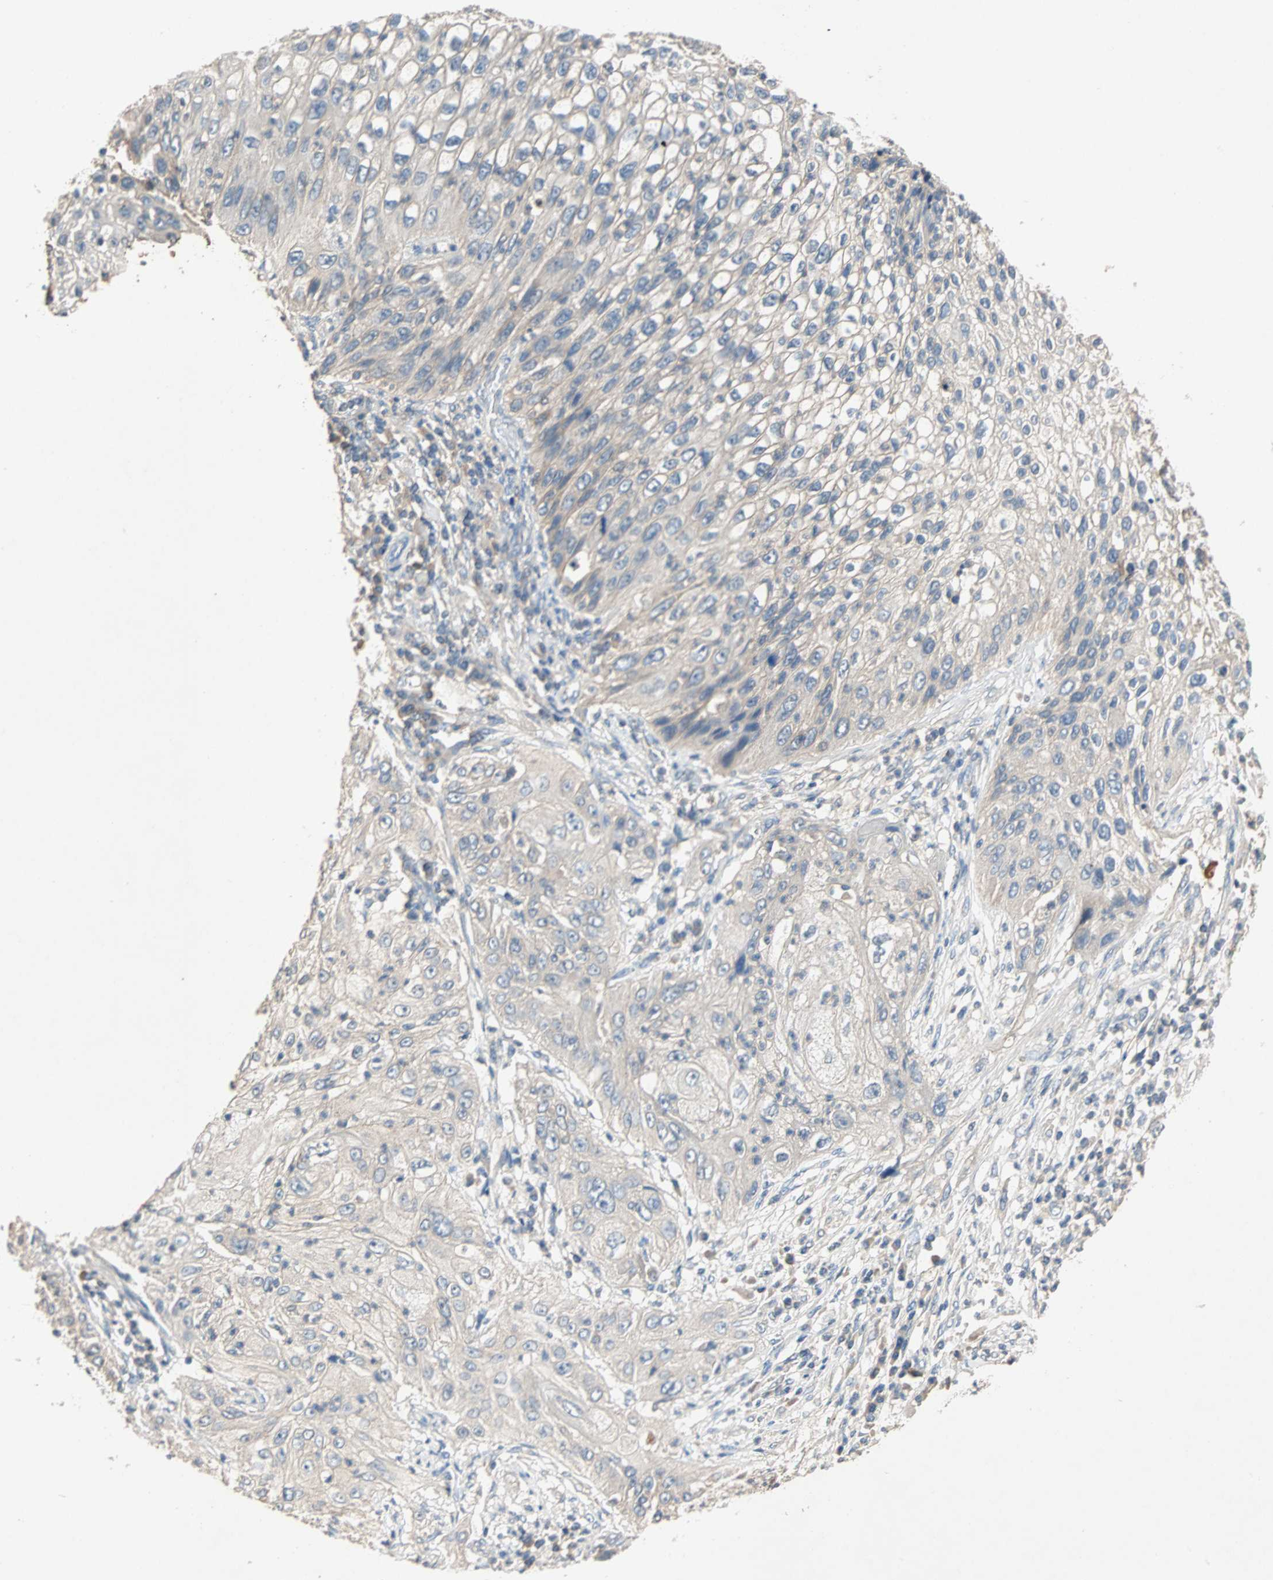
{"staining": {"intensity": "negative", "quantity": "none", "location": "none"}, "tissue": "lung cancer", "cell_type": "Tumor cells", "image_type": "cancer", "snomed": [{"axis": "morphology", "description": "Inflammation, NOS"}, {"axis": "morphology", "description": "Squamous cell carcinoma, NOS"}, {"axis": "topography", "description": "Lymph node"}, {"axis": "topography", "description": "Soft tissue"}, {"axis": "topography", "description": "Lung"}], "caption": "A photomicrograph of lung squamous cell carcinoma stained for a protein reveals no brown staining in tumor cells. (DAB immunohistochemistry (IHC), high magnification).", "gene": "ADAP1", "patient": {"sex": "male", "age": 66}}